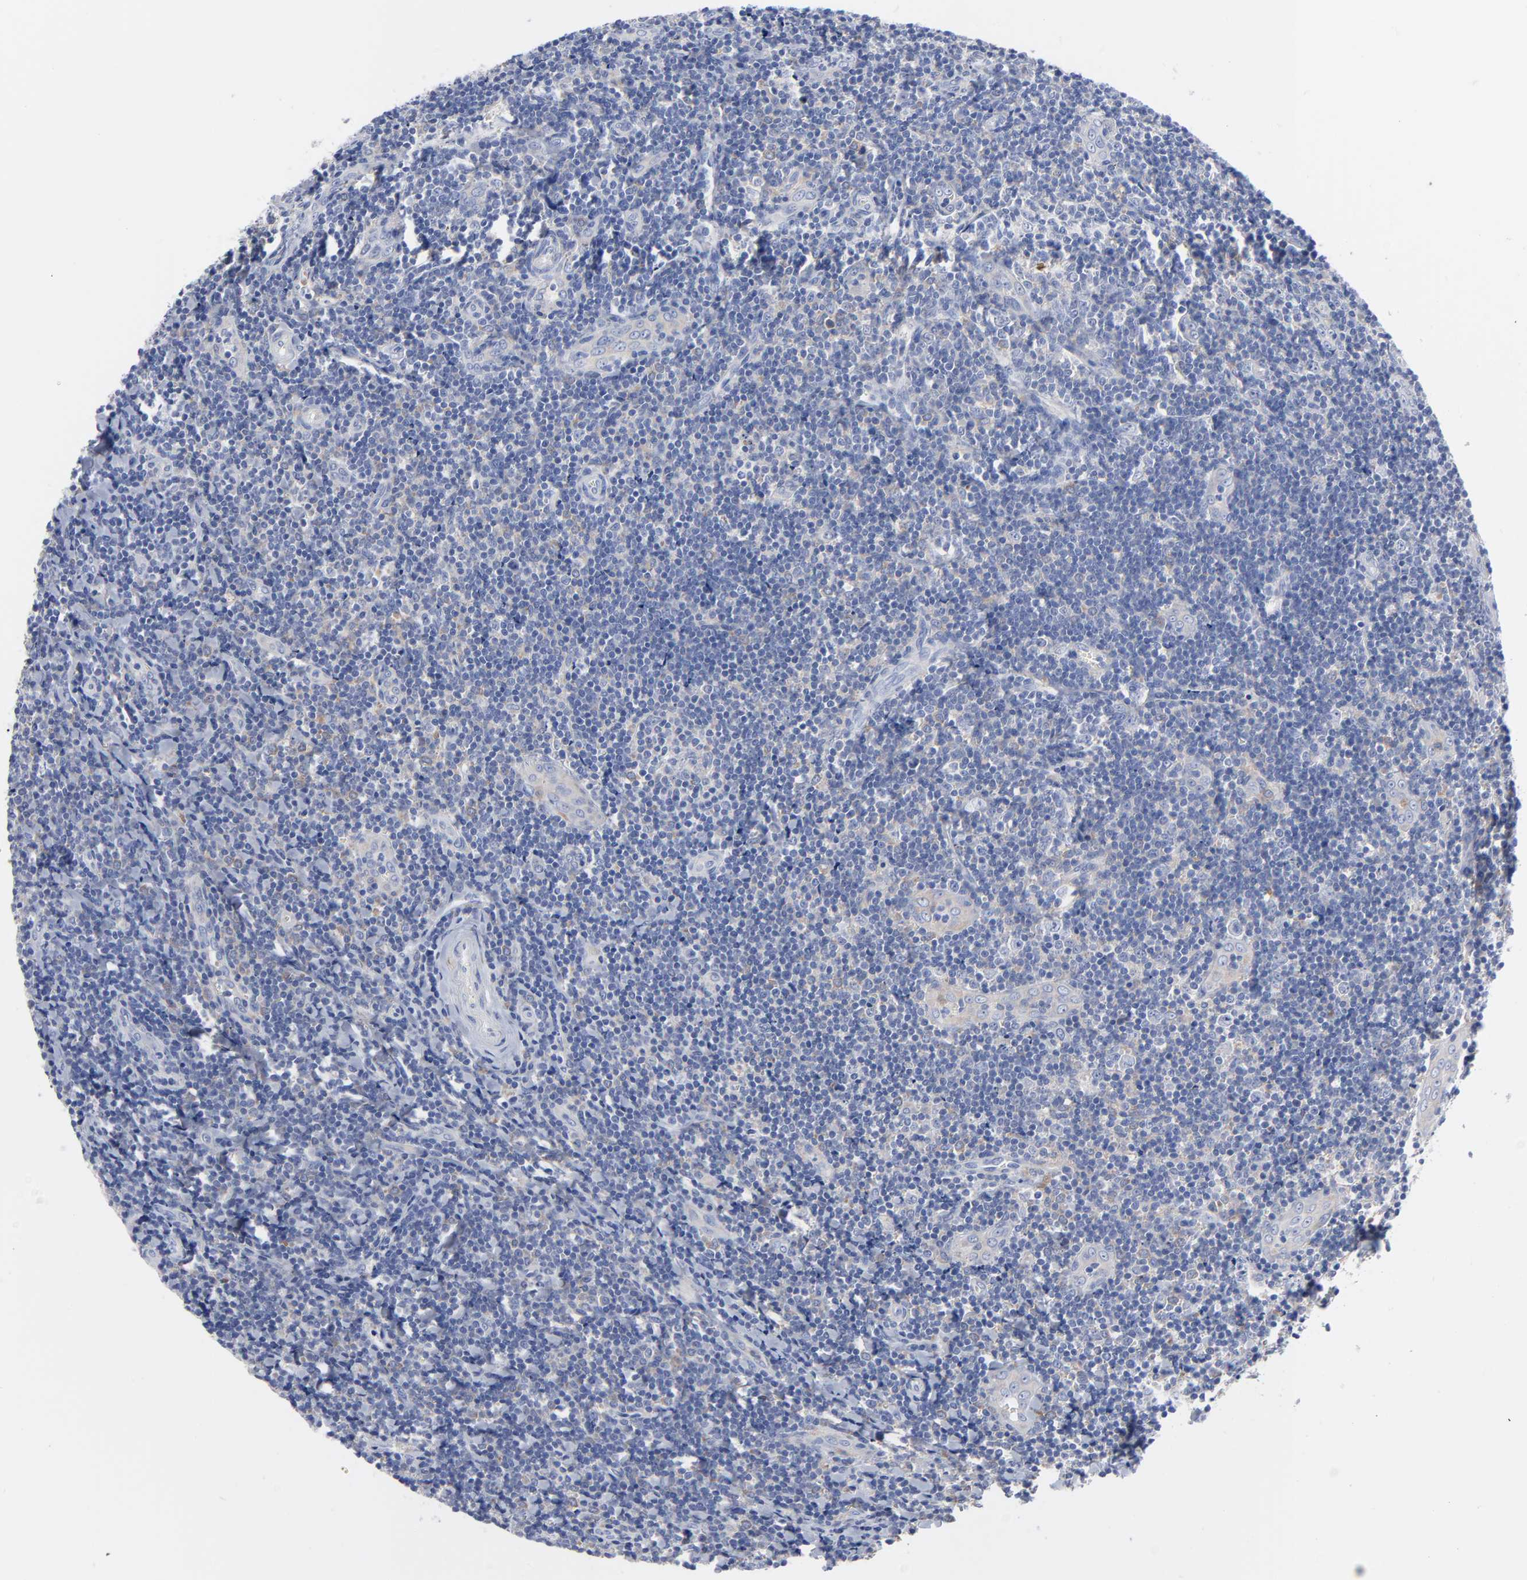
{"staining": {"intensity": "weak", "quantity": "<25%", "location": "cytoplasmic/membranous"}, "tissue": "tonsil", "cell_type": "Germinal center cells", "image_type": "normal", "snomed": [{"axis": "morphology", "description": "Normal tissue, NOS"}, {"axis": "topography", "description": "Tonsil"}], "caption": "This is an immunohistochemistry image of normal tonsil. There is no positivity in germinal center cells.", "gene": "STAT2", "patient": {"sex": "male", "age": 20}}